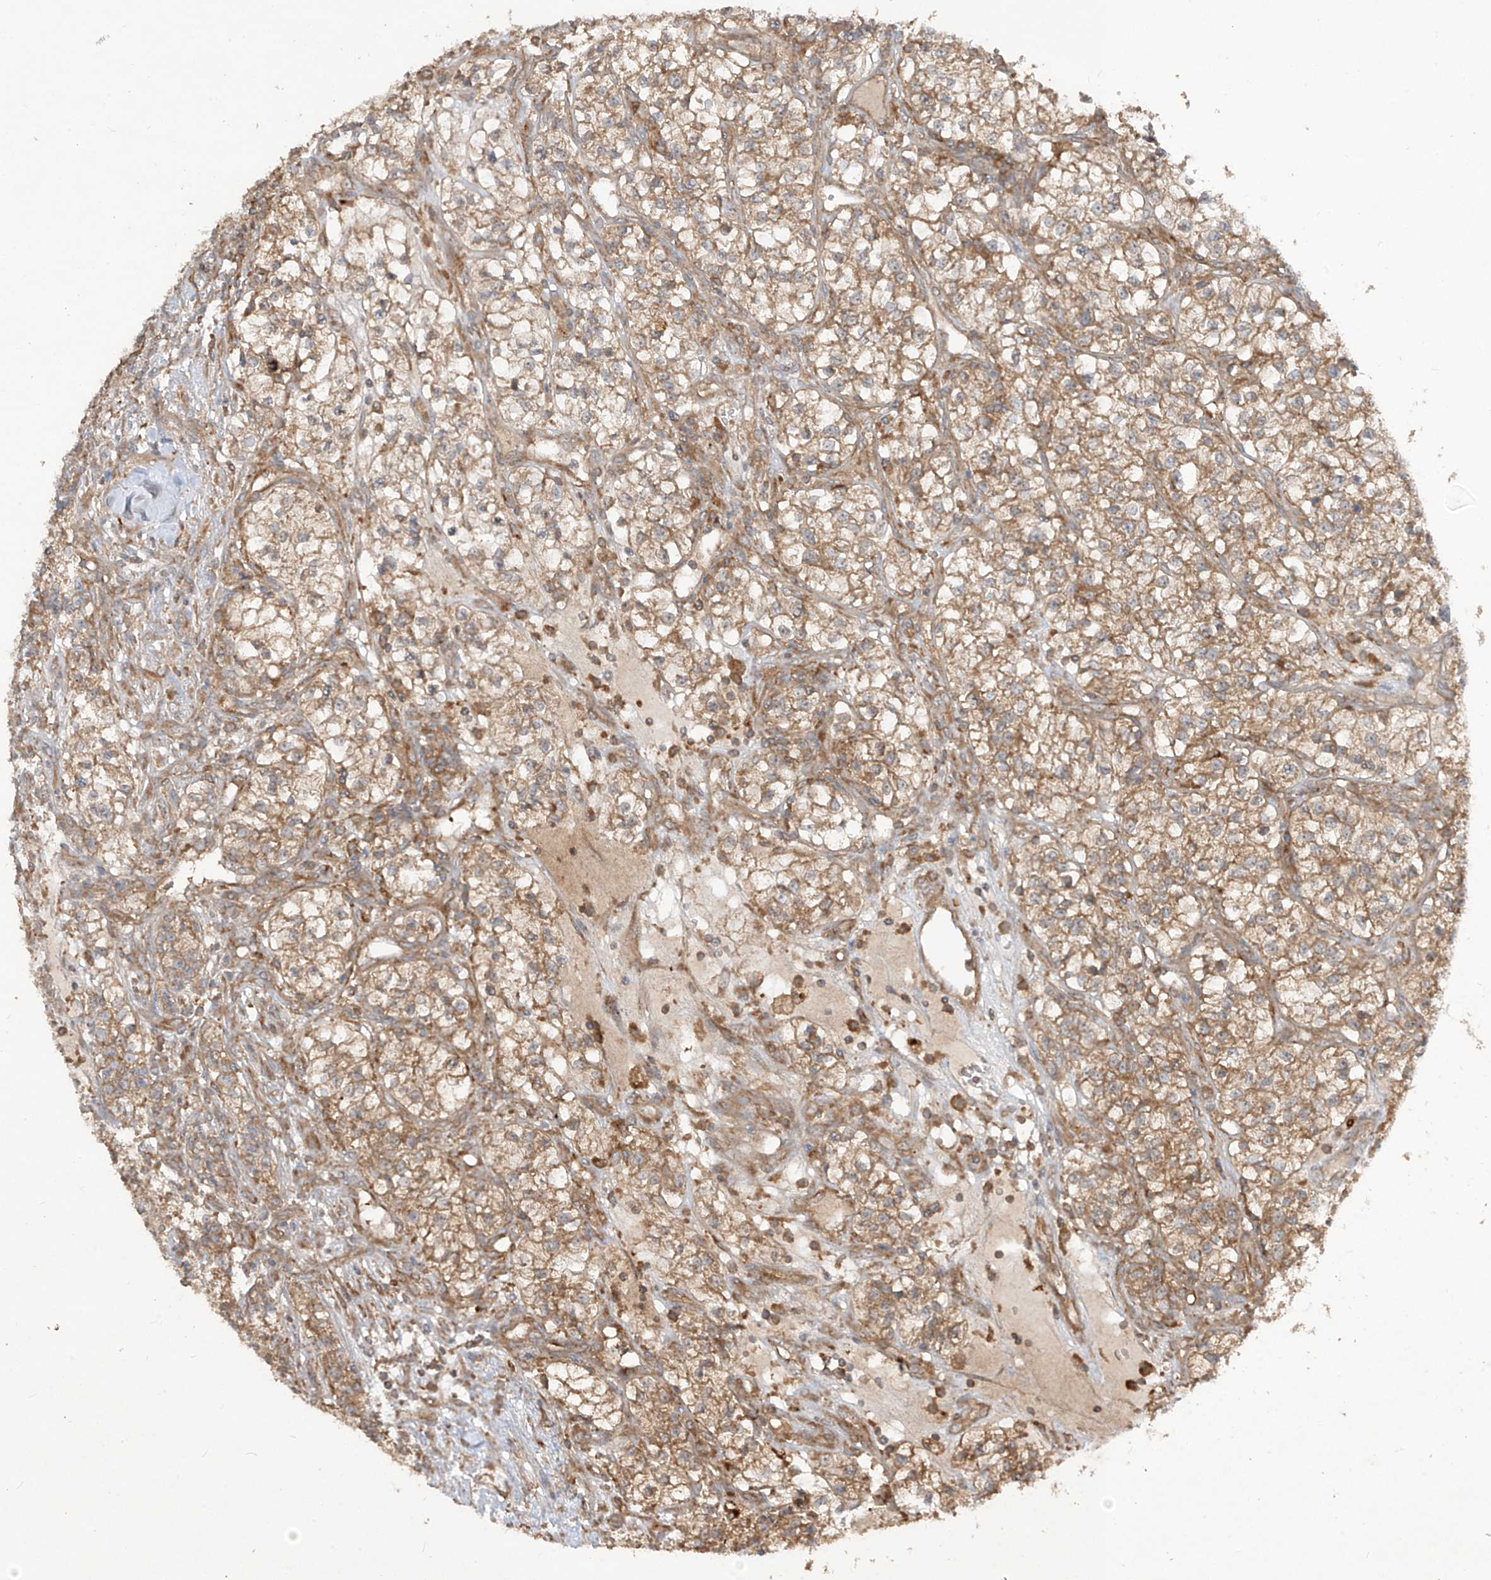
{"staining": {"intensity": "weak", "quantity": ">75%", "location": "cytoplasmic/membranous"}, "tissue": "renal cancer", "cell_type": "Tumor cells", "image_type": "cancer", "snomed": [{"axis": "morphology", "description": "Adenocarcinoma, NOS"}, {"axis": "topography", "description": "Kidney"}], "caption": "Human renal cancer (adenocarcinoma) stained for a protein (brown) exhibits weak cytoplasmic/membranous positive positivity in about >75% of tumor cells.", "gene": "LDAH", "patient": {"sex": "female", "age": 57}}